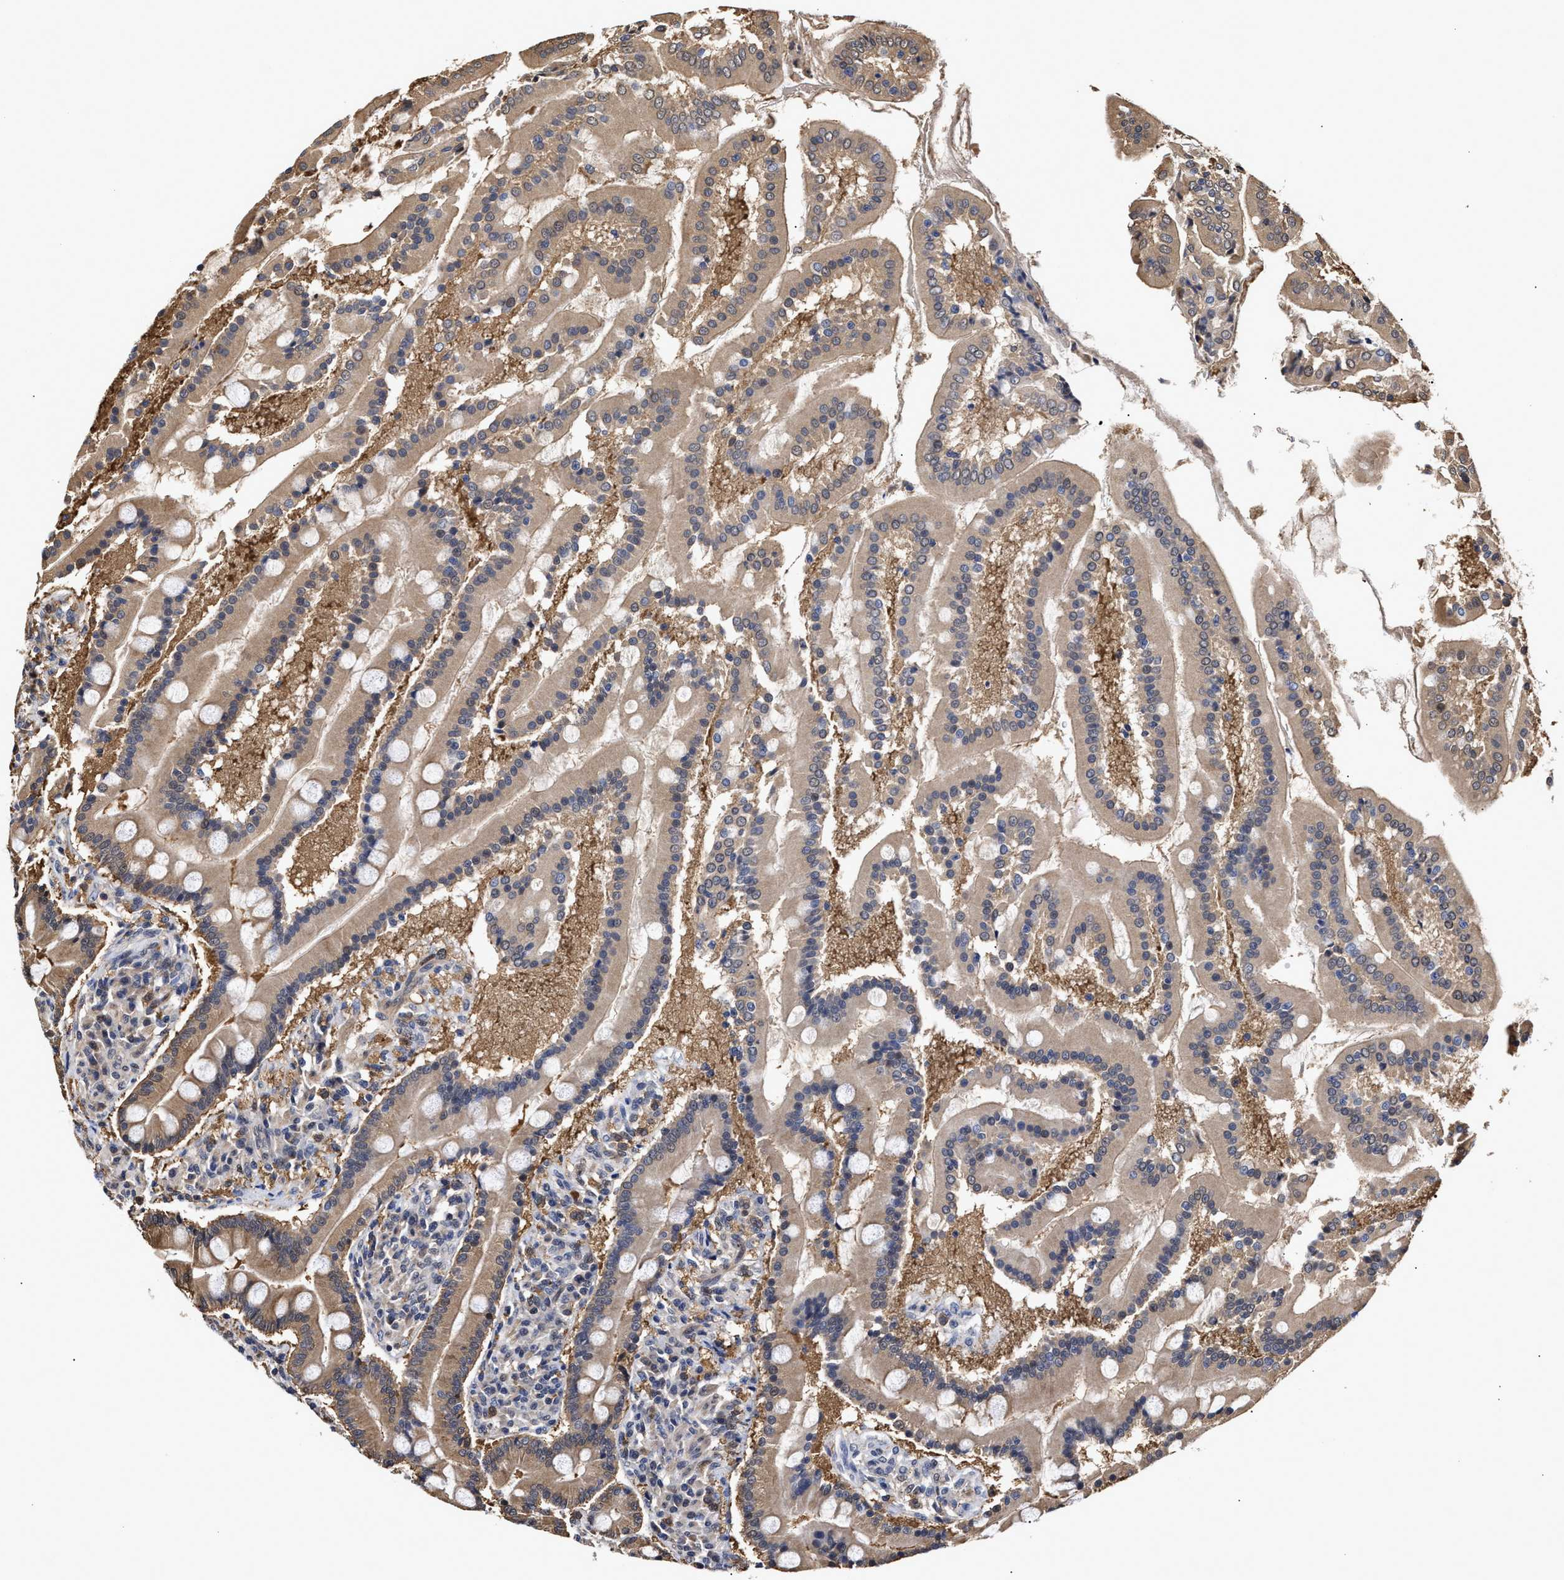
{"staining": {"intensity": "moderate", "quantity": ">75%", "location": "cytoplasmic/membranous"}, "tissue": "duodenum", "cell_type": "Glandular cells", "image_type": "normal", "snomed": [{"axis": "morphology", "description": "Normal tissue, NOS"}, {"axis": "topography", "description": "Duodenum"}], "caption": "The histopathology image shows staining of benign duodenum, revealing moderate cytoplasmic/membranous protein staining (brown color) within glandular cells. The staining is performed using DAB brown chromogen to label protein expression. The nuclei are counter-stained blue using hematoxylin.", "gene": "KLHDC1", "patient": {"sex": "male", "age": 50}}